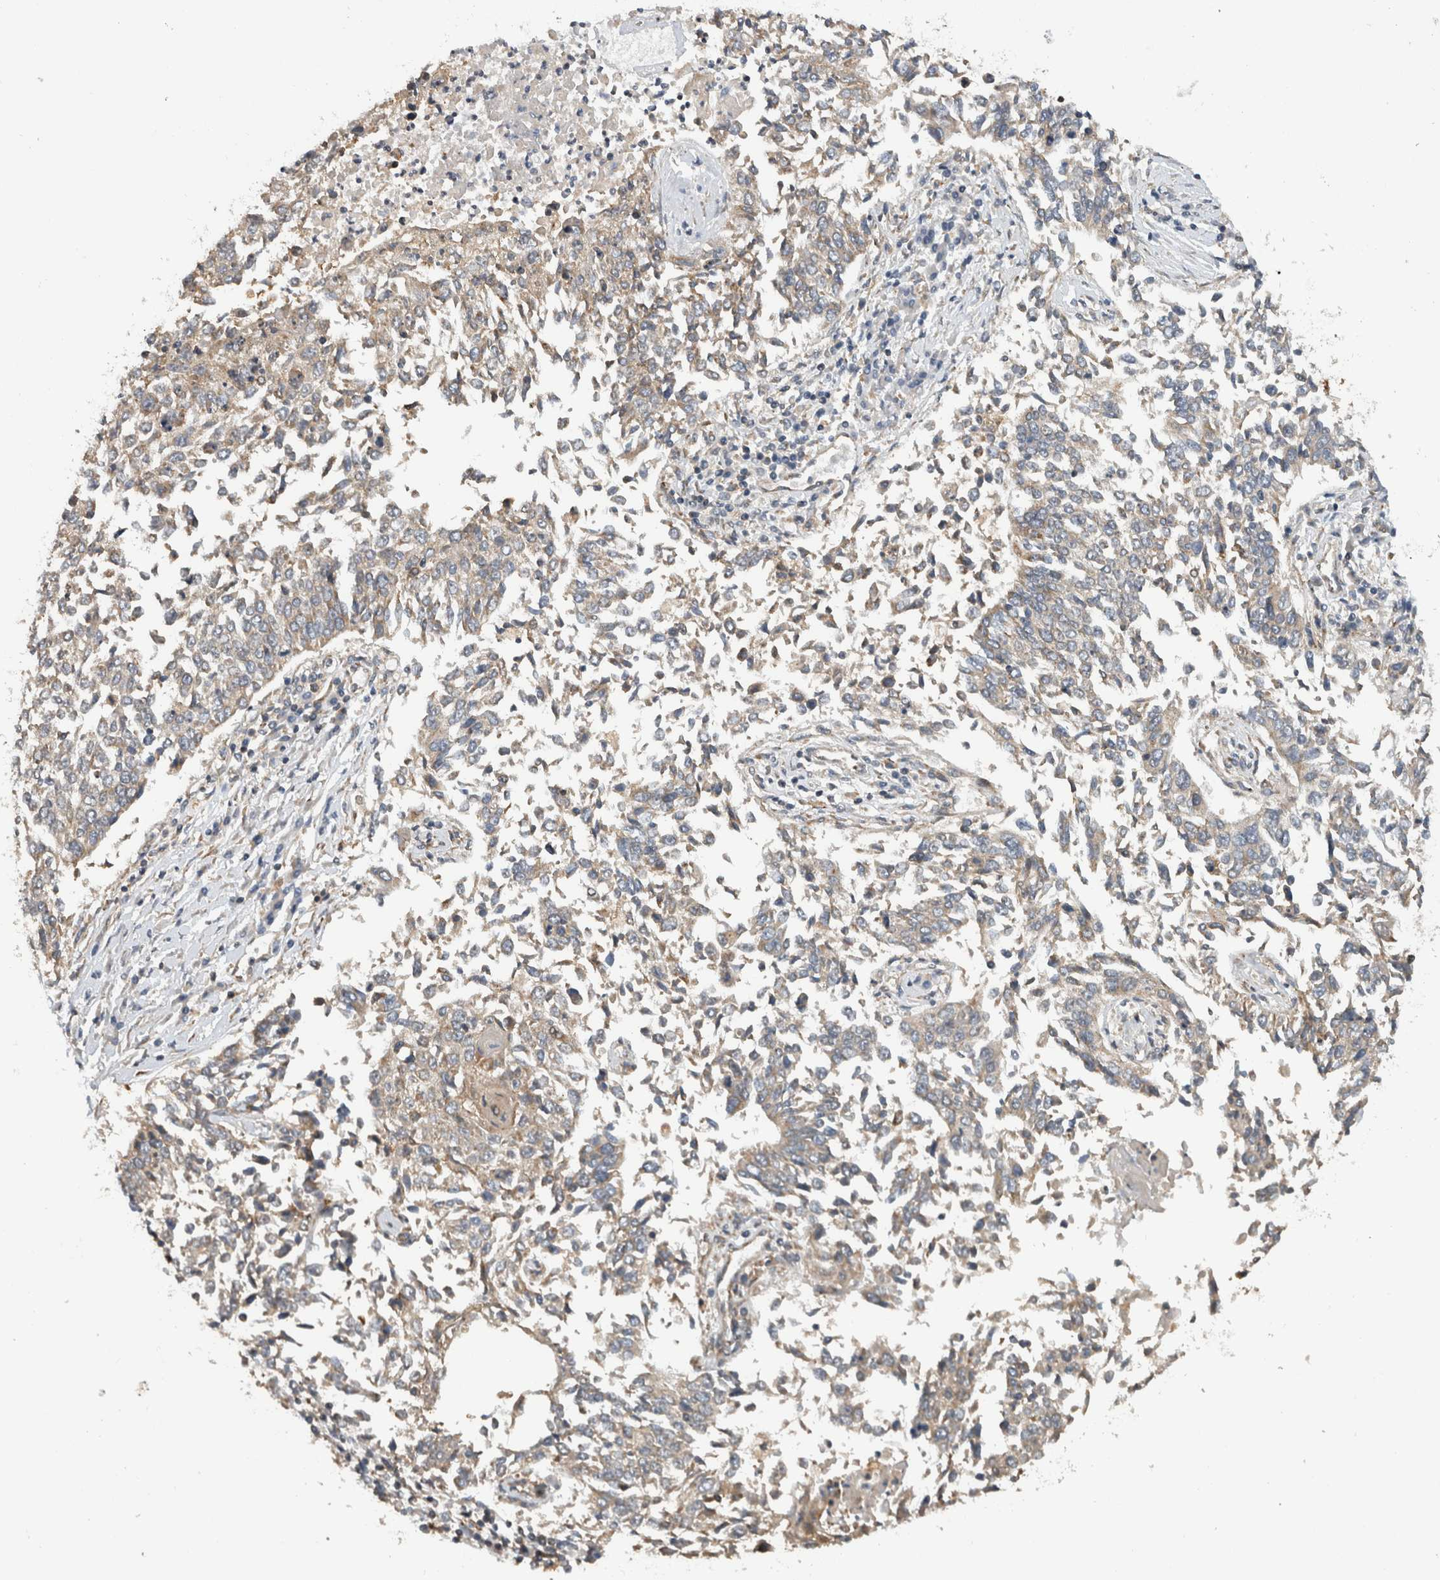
{"staining": {"intensity": "weak", "quantity": ">75%", "location": "cytoplasmic/membranous"}, "tissue": "lung cancer", "cell_type": "Tumor cells", "image_type": "cancer", "snomed": [{"axis": "morphology", "description": "Normal tissue, NOS"}, {"axis": "morphology", "description": "Squamous cell carcinoma, NOS"}, {"axis": "topography", "description": "Cartilage tissue"}, {"axis": "topography", "description": "Bronchus"}, {"axis": "topography", "description": "Lung"}, {"axis": "topography", "description": "Peripheral nerve tissue"}], "caption": "This is an image of immunohistochemistry staining of lung cancer (squamous cell carcinoma), which shows weak staining in the cytoplasmic/membranous of tumor cells.", "gene": "PARP6", "patient": {"sex": "female", "age": 49}}